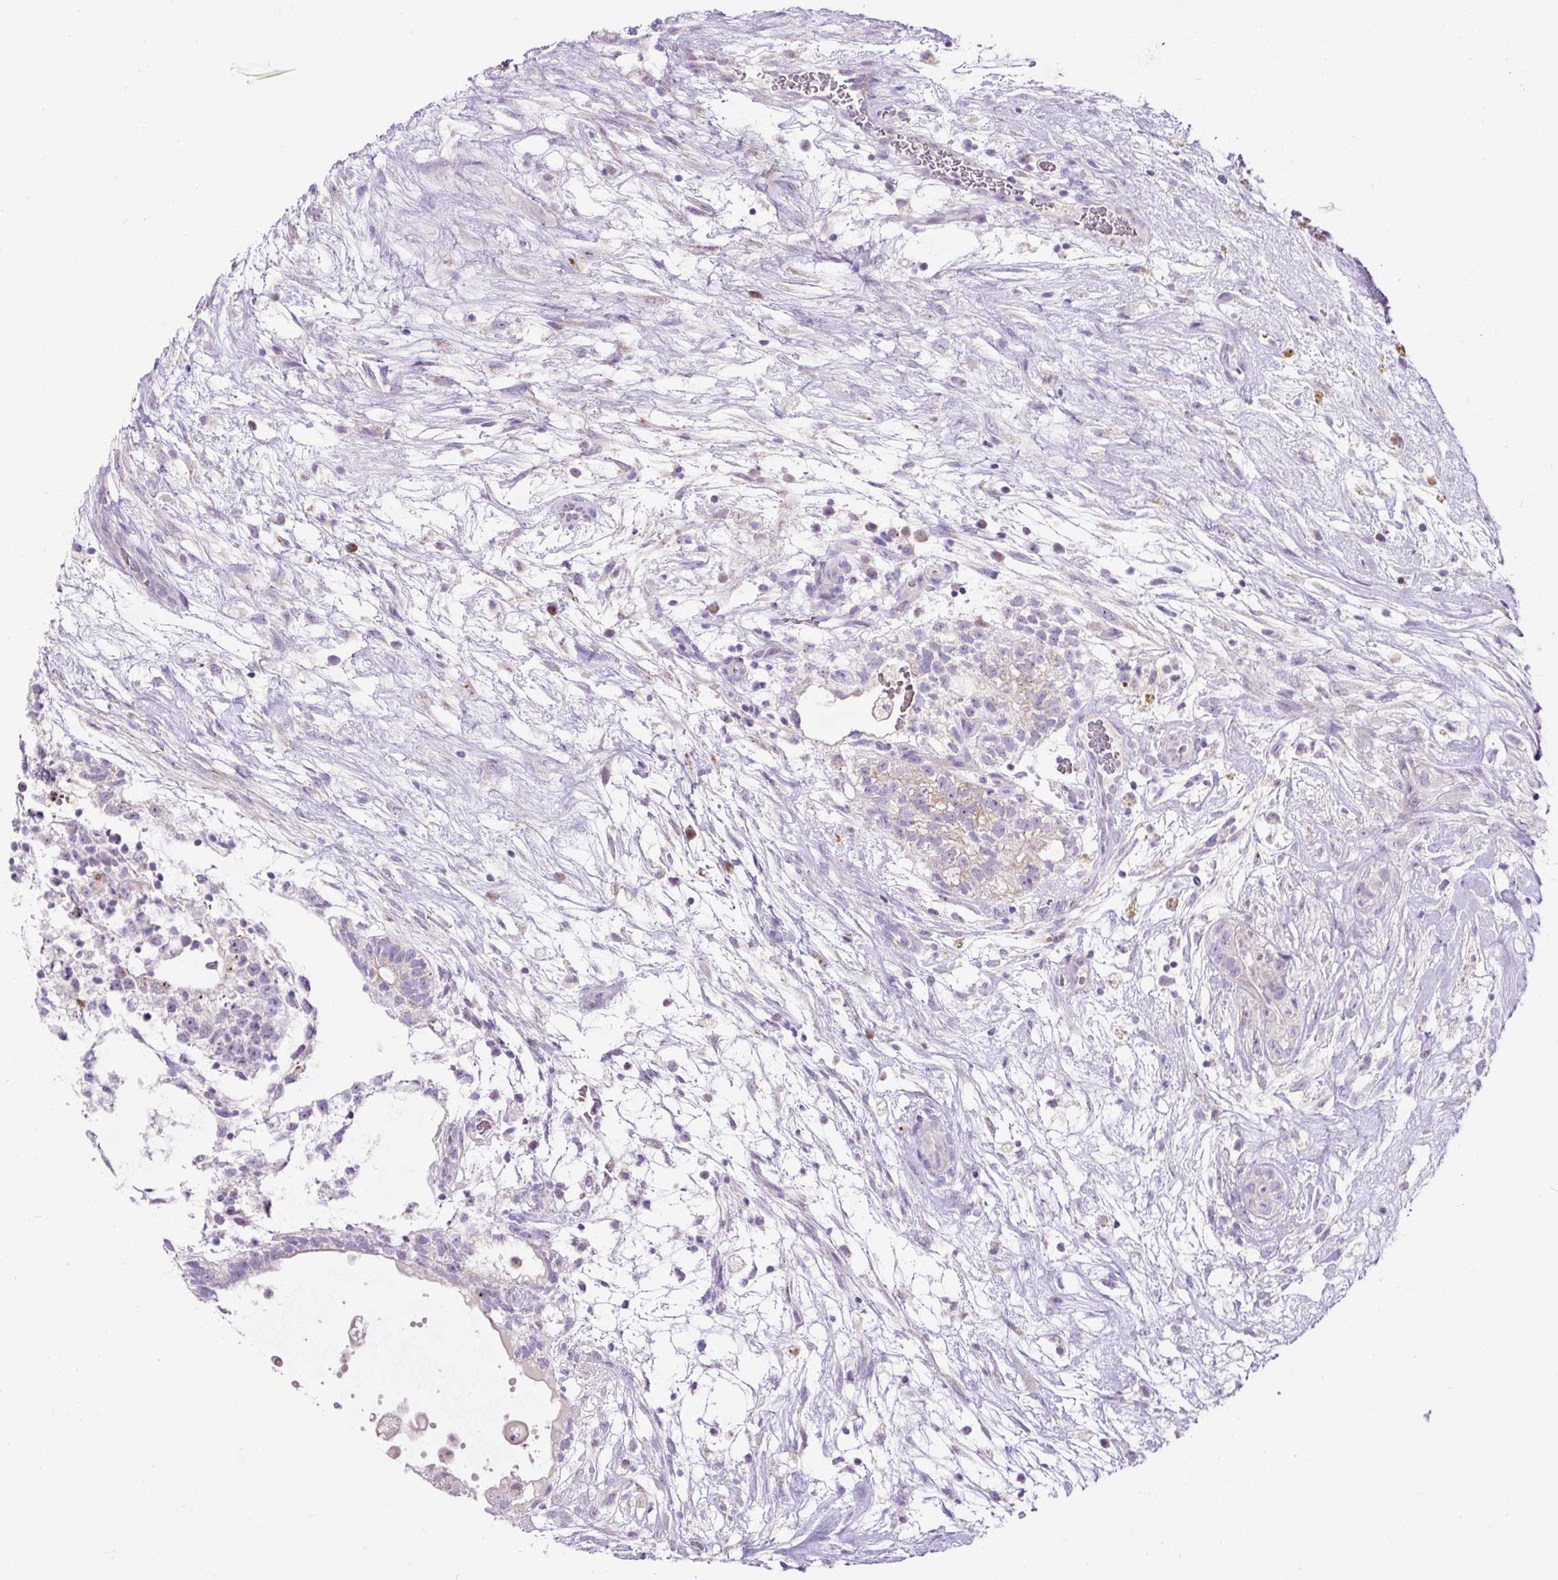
{"staining": {"intensity": "negative", "quantity": "none", "location": "none"}, "tissue": "testis cancer", "cell_type": "Tumor cells", "image_type": "cancer", "snomed": [{"axis": "morphology", "description": "Carcinoma, Embryonal, NOS"}, {"axis": "topography", "description": "Testis"}], "caption": "Immunohistochemistry (IHC) histopathology image of testis cancer stained for a protein (brown), which demonstrates no expression in tumor cells.", "gene": "ZNF596", "patient": {"sex": "male", "age": 32}}